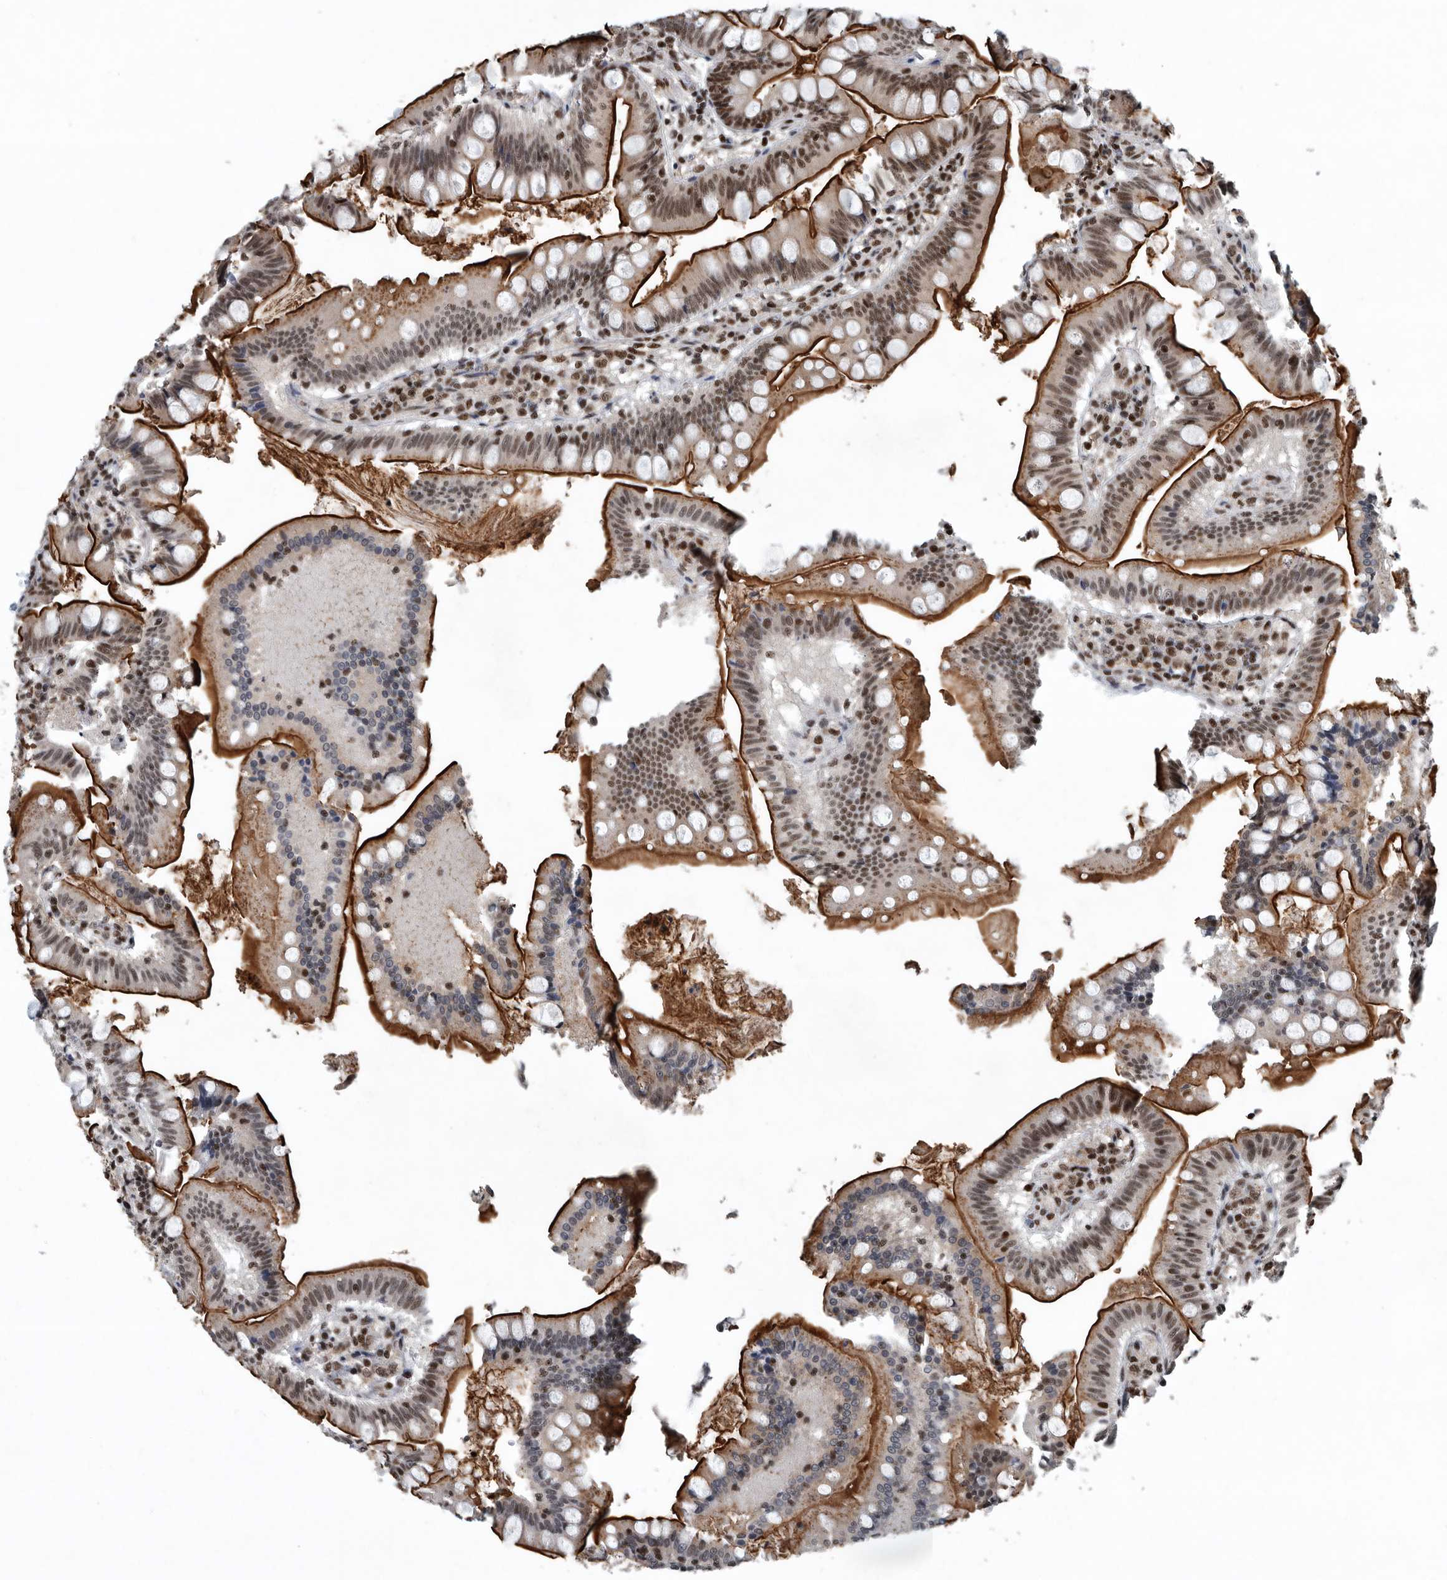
{"staining": {"intensity": "moderate", "quantity": ">75%", "location": "cytoplasmic/membranous,nuclear"}, "tissue": "small intestine", "cell_type": "Glandular cells", "image_type": "normal", "snomed": [{"axis": "morphology", "description": "Normal tissue, NOS"}, {"axis": "topography", "description": "Small intestine"}], "caption": "A high-resolution histopathology image shows immunohistochemistry (IHC) staining of unremarkable small intestine, which reveals moderate cytoplasmic/membranous,nuclear expression in approximately >75% of glandular cells. (Brightfield microscopy of DAB IHC at high magnification).", "gene": "SENP7", "patient": {"sex": "male", "age": 7}}